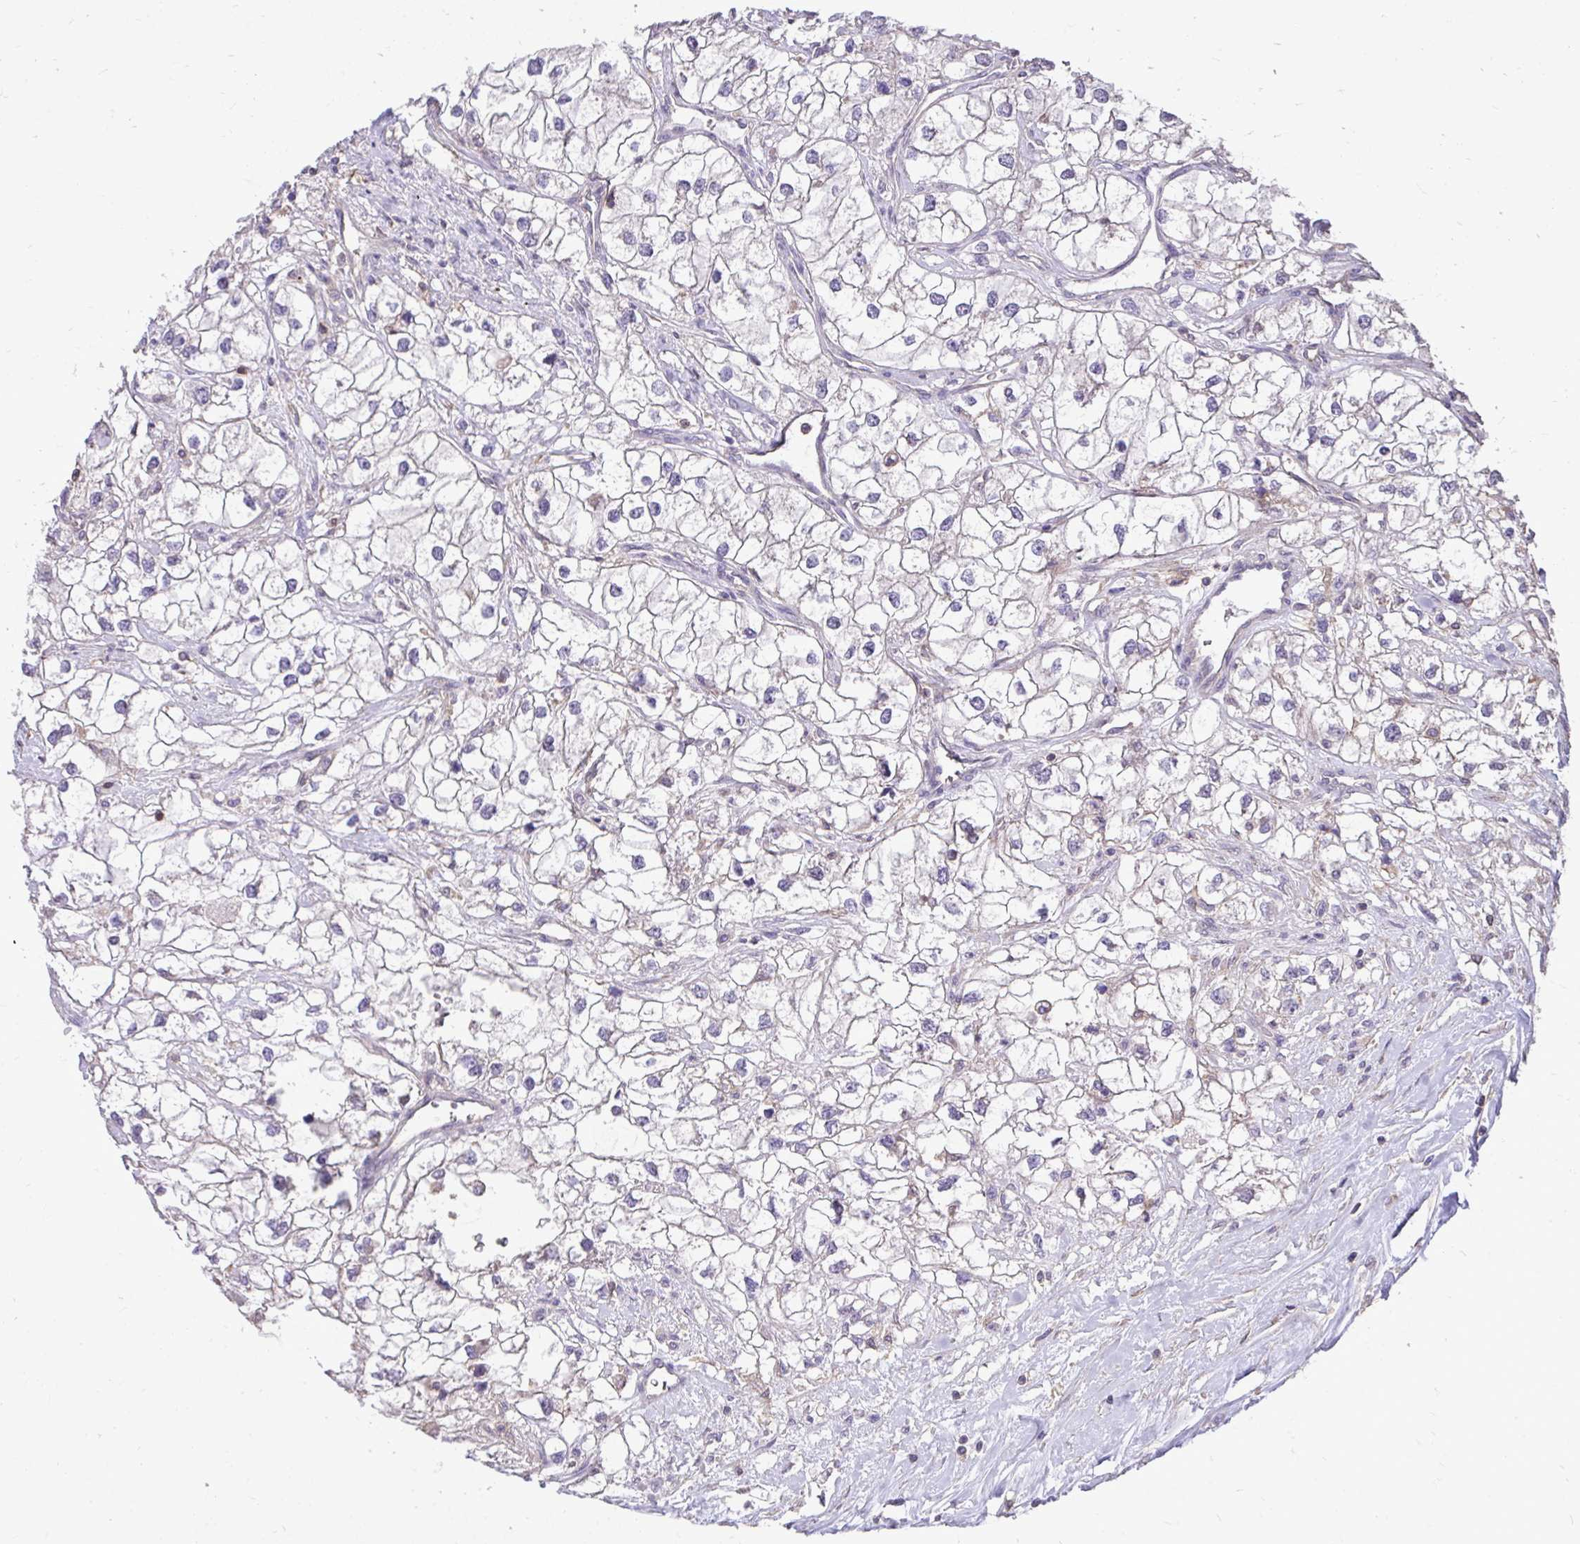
{"staining": {"intensity": "weak", "quantity": "<25%", "location": "cytoplasmic/membranous"}, "tissue": "renal cancer", "cell_type": "Tumor cells", "image_type": "cancer", "snomed": [{"axis": "morphology", "description": "Adenocarcinoma, NOS"}, {"axis": "topography", "description": "Kidney"}], "caption": "DAB (3,3'-diaminobenzidine) immunohistochemical staining of renal adenocarcinoma shows no significant staining in tumor cells.", "gene": "IGFL2", "patient": {"sex": "male", "age": 59}}